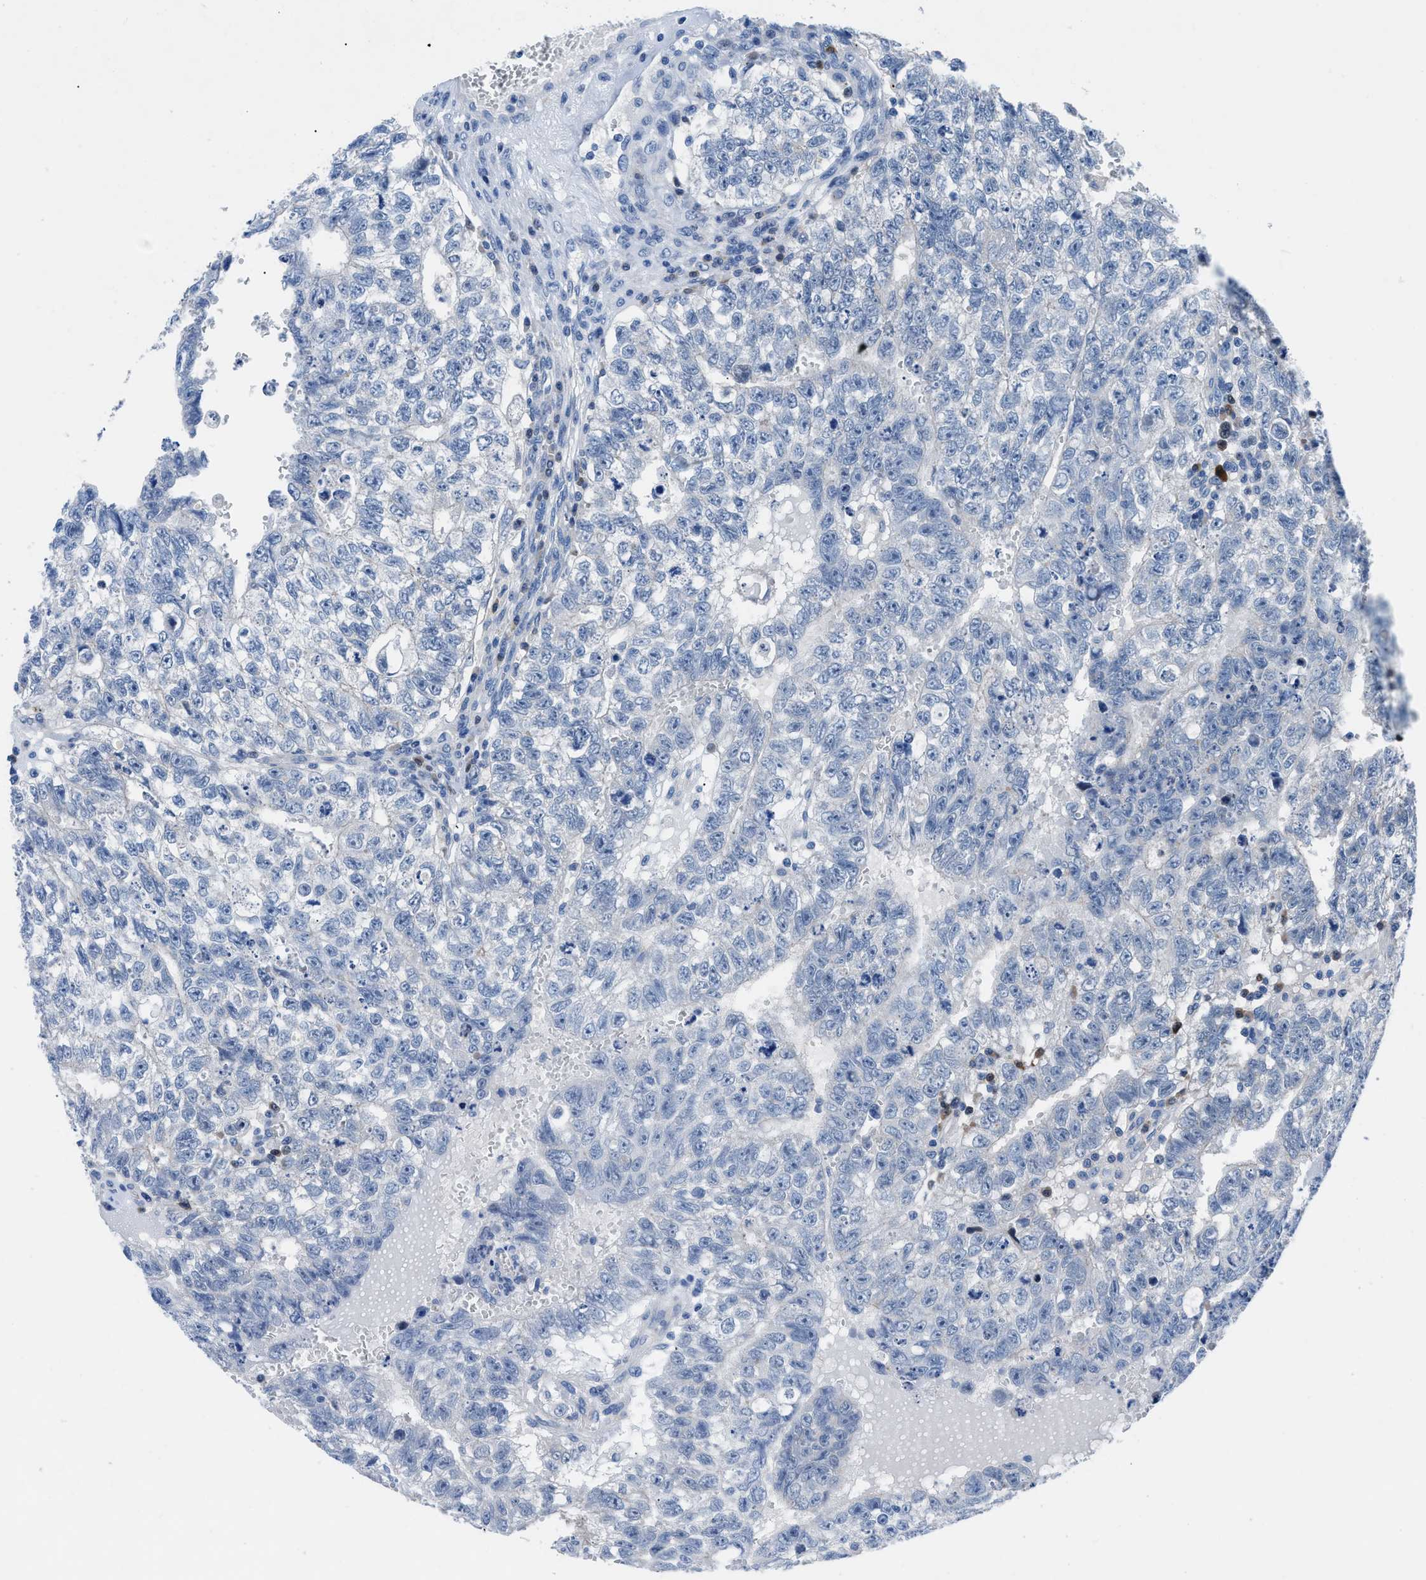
{"staining": {"intensity": "negative", "quantity": "none", "location": "none"}, "tissue": "testis cancer", "cell_type": "Tumor cells", "image_type": "cancer", "snomed": [{"axis": "morphology", "description": "Seminoma, NOS"}, {"axis": "morphology", "description": "Carcinoma, Embryonal, NOS"}, {"axis": "topography", "description": "Testis"}], "caption": "Histopathology image shows no significant protein expression in tumor cells of testis seminoma.", "gene": "UAP1", "patient": {"sex": "male", "age": 38}}